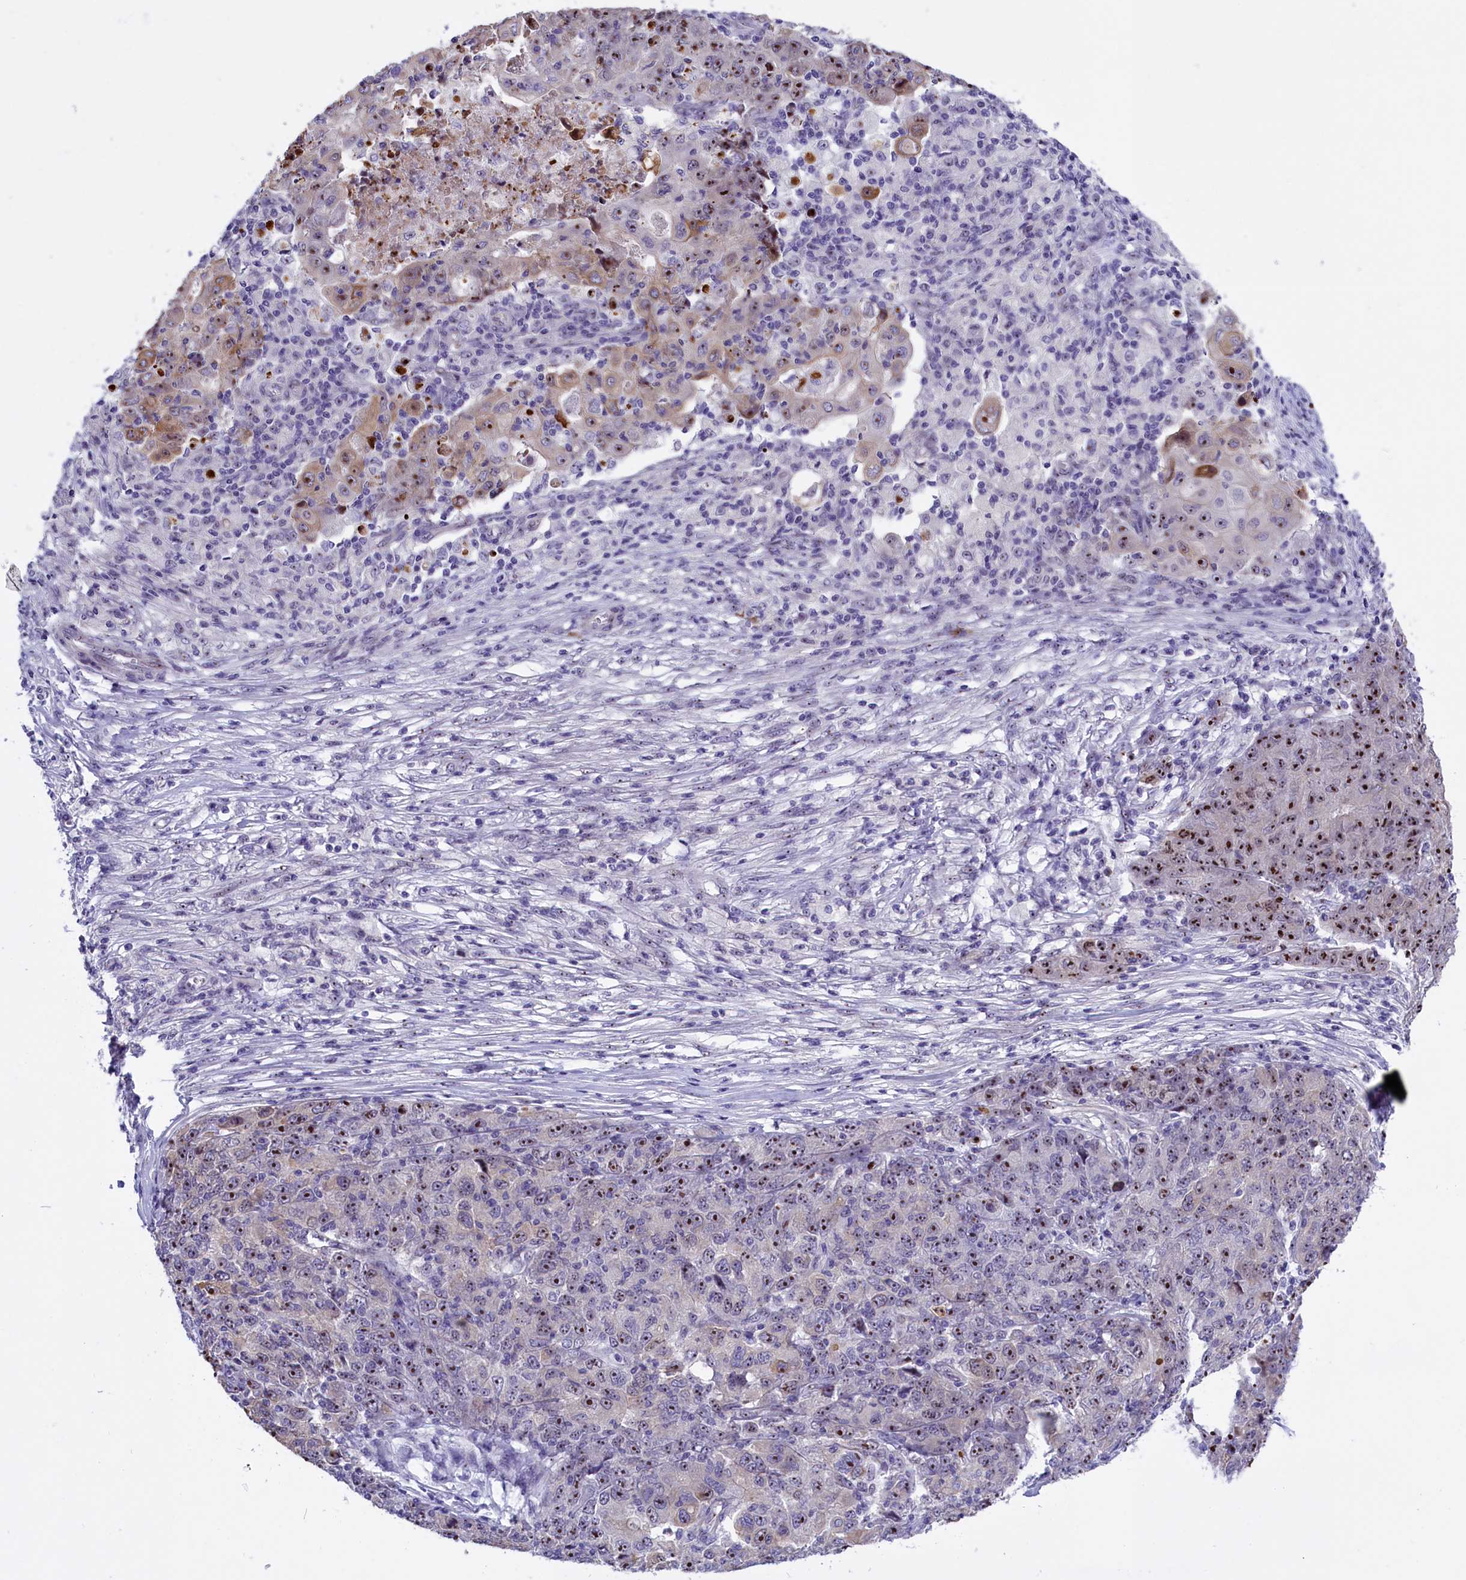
{"staining": {"intensity": "strong", "quantity": "25%-75%", "location": "nuclear"}, "tissue": "ovarian cancer", "cell_type": "Tumor cells", "image_type": "cancer", "snomed": [{"axis": "morphology", "description": "Carcinoma, endometroid"}, {"axis": "topography", "description": "Ovary"}], "caption": "Immunohistochemistry (DAB (3,3'-diaminobenzidine)) staining of human ovarian endometroid carcinoma shows strong nuclear protein positivity in approximately 25%-75% of tumor cells.", "gene": "TBL3", "patient": {"sex": "female", "age": 42}}